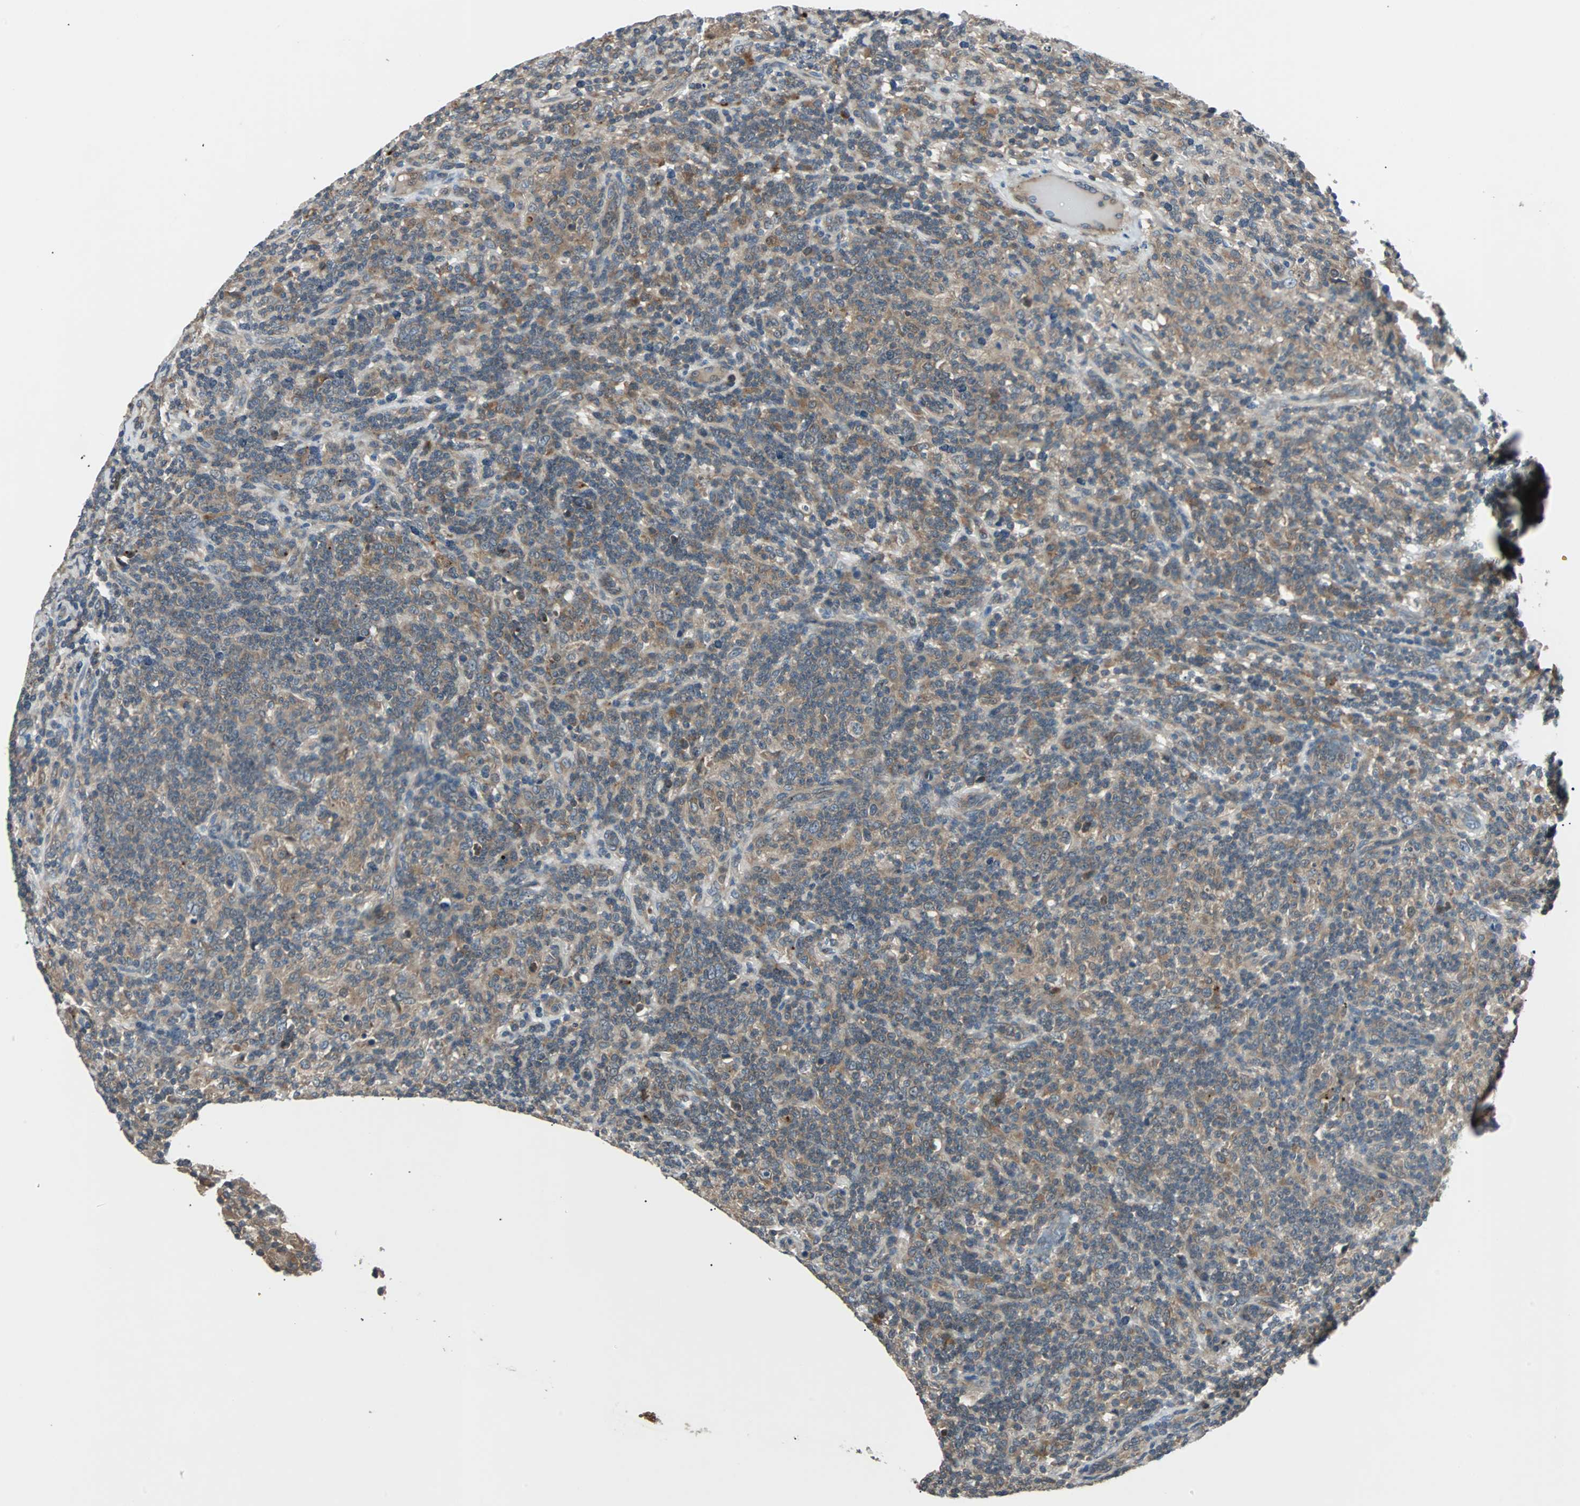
{"staining": {"intensity": "negative", "quantity": "none", "location": "none"}, "tissue": "lymphoma", "cell_type": "Tumor cells", "image_type": "cancer", "snomed": [{"axis": "morphology", "description": "Hodgkin's disease, NOS"}, {"axis": "topography", "description": "Lymph node"}], "caption": "This is an immunohistochemistry (IHC) micrograph of human lymphoma. There is no expression in tumor cells.", "gene": "ARF1", "patient": {"sex": "male", "age": 70}}